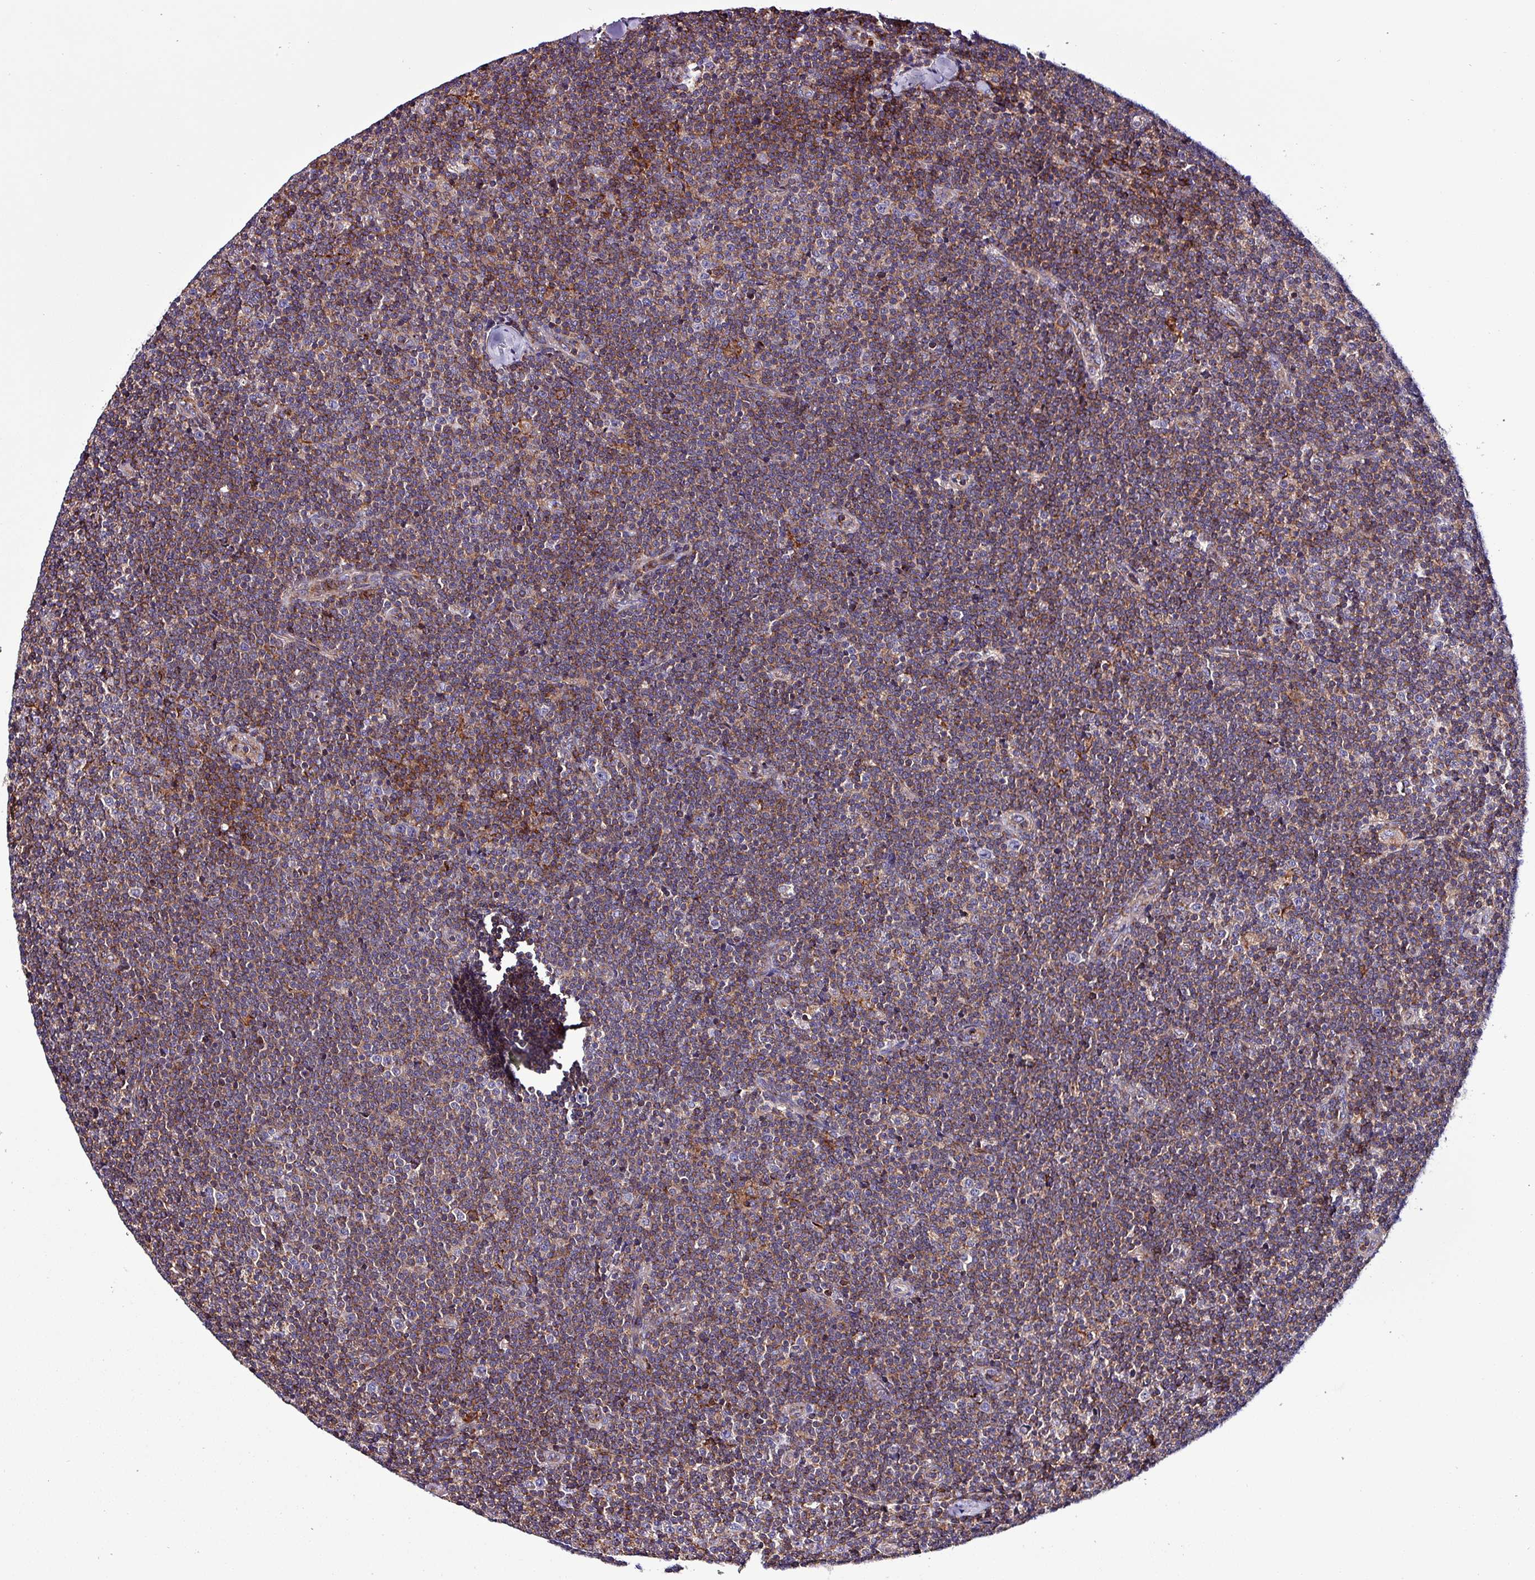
{"staining": {"intensity": "negative", "quantity": "none", "location": "none"}, "tissue": "lymphoma", "cell_type": "Tumor cells", "image_type": "cancer", "snomed": [{"axis": "morphology", "description": "Malignant lymphoma, non-Hodgkin's type, Low grade"}, {"axis": "topography", "description": "Lymph node"}], "caption": "This is an immunohistochemistry photomicrograph of lymphoma. There is no expression in tumor cells.", "gene": "VAMP4", "patient": {"sex": "male", "age": 48}}